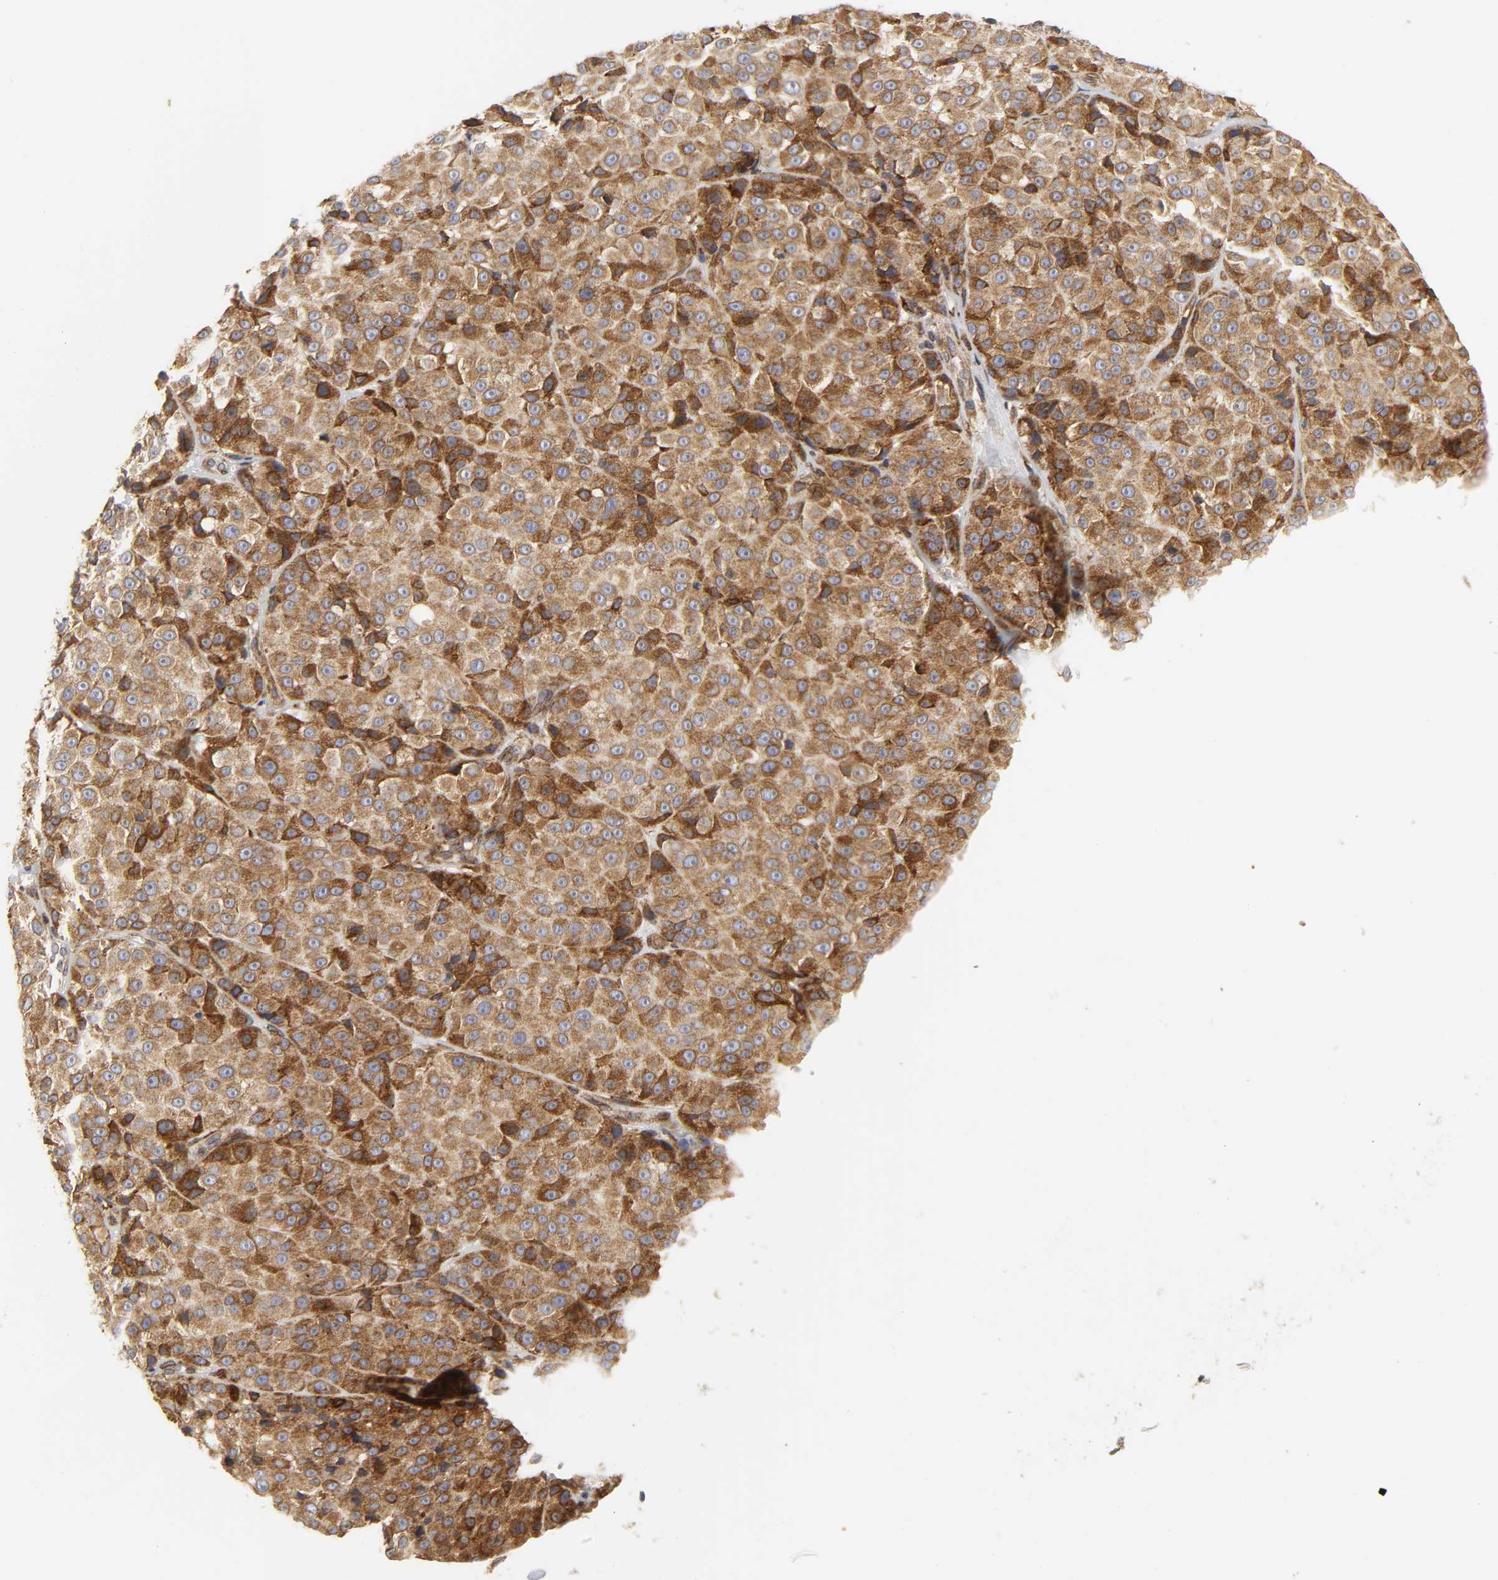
{"staining": {"intensity": "moderate", "quantity": ">75%", "location": "cytoplasmic/membranous"}, "tissue": "melanoma", "cell_type": "Tumor cells", "image_type": "cancer", "snomed": [{"axis": "morphology", "description": "Malignant melanoma, NOS"}, {"axis": "topography", "description": "Skin"}], "caption": "Protein analysis of melanoma tissue demonstrates moderate cytoplasmic/membranous expression in about >75% of tumor cells. (Stains: DAB (3,3'-diaminobenzidine) in brown, nuclei in blue, Microscopy: brightfield microscopy at high magnification).", "gene": "POR", "patient": {"sex": "female", "age": 75}}